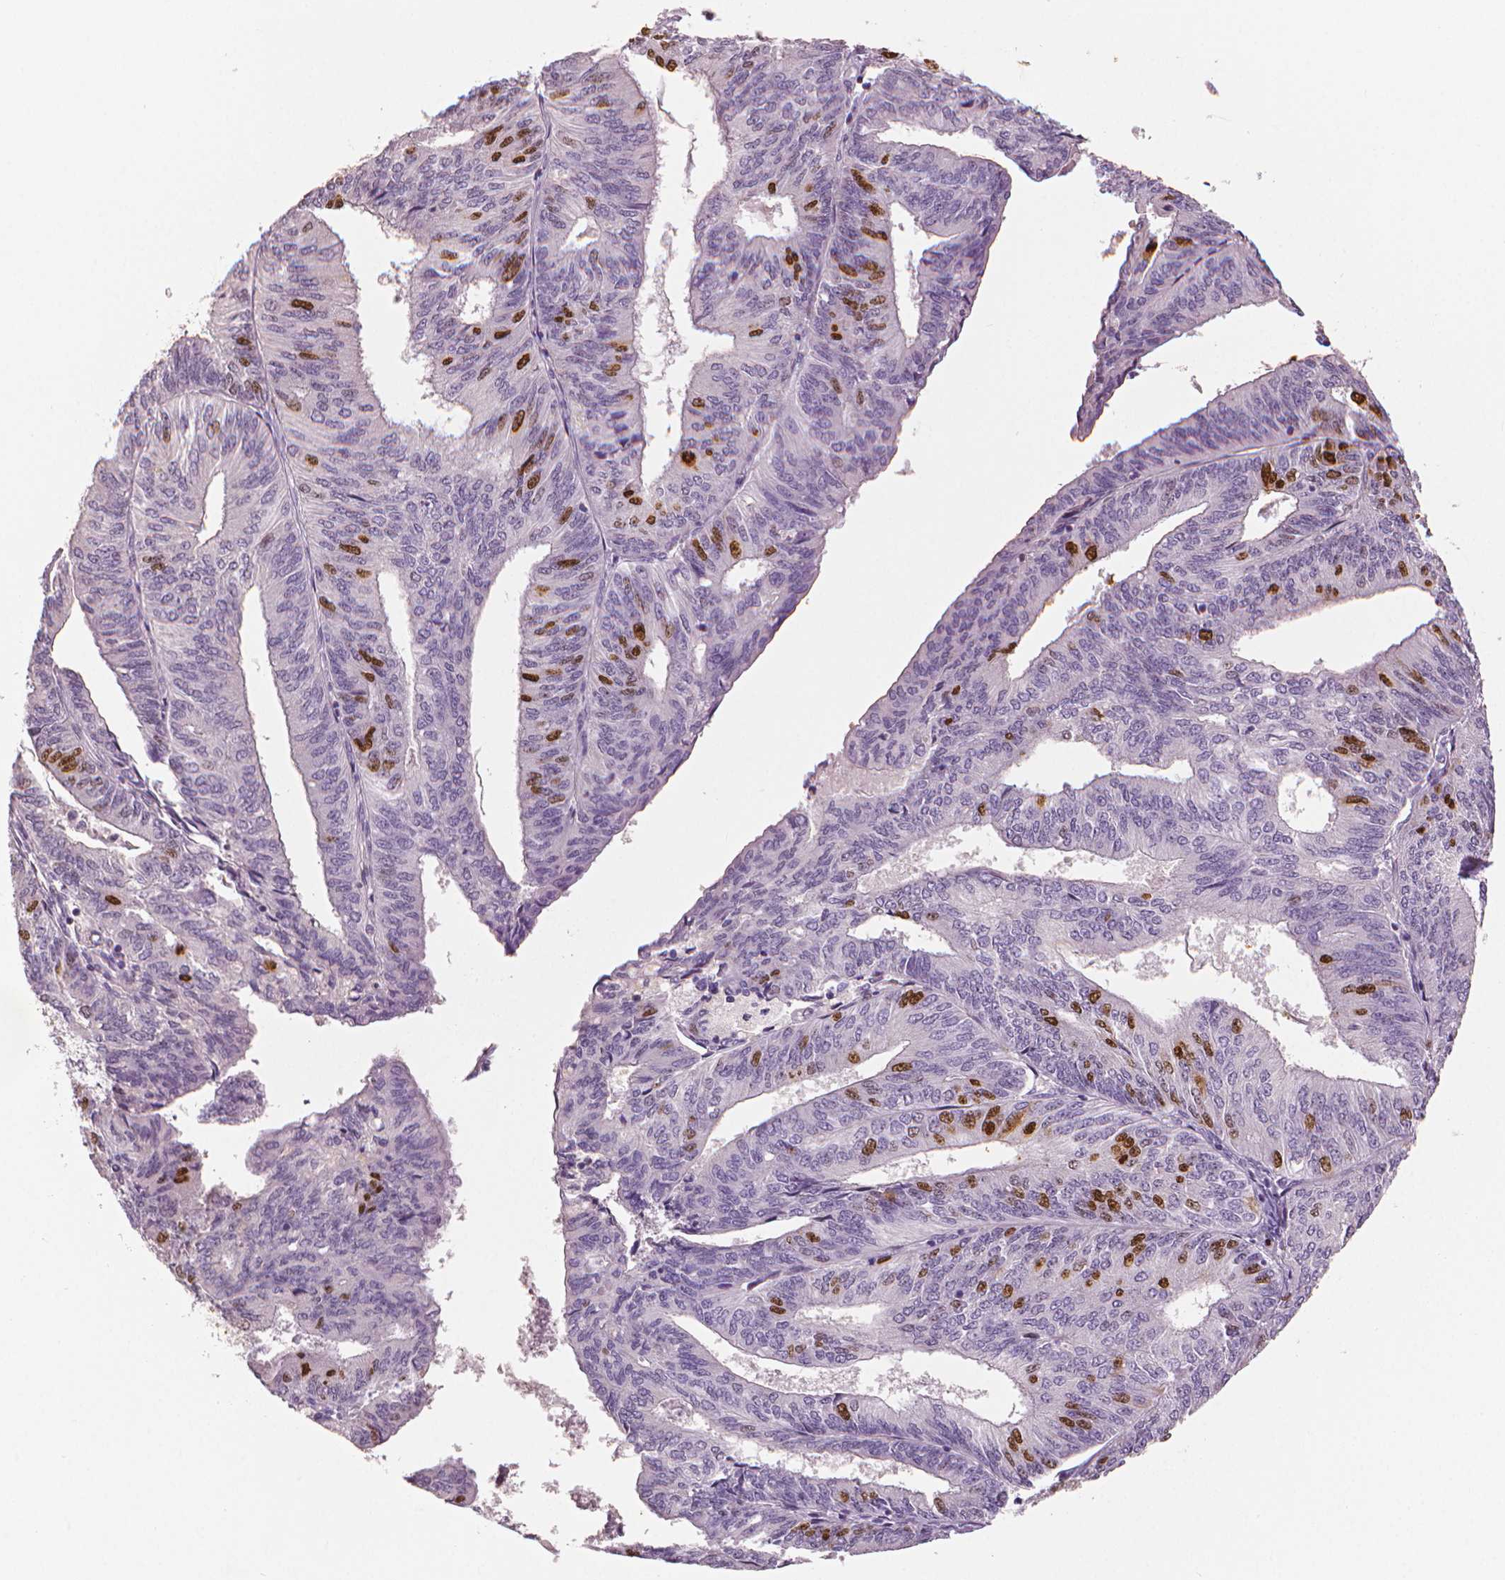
{"staining": {"intensity": "strong", "quantity": "<25%", "location": "nuclear"}, "tissue": "endometrial cancer", "cell_type": "Tumor cells", "image_type": "cancer", "snomed": [{"axis": "morphology", "description": "Adenocarcinoma, NOS"}, {"axis": "topography", "description": "Endometrium"}], "caption": "Immunohistochemistry (DAB (3,3'-diaminobenzidine)) staining of human adenocarcinoma (endometrial) displays strong nuclear protein positivity in about <25% of tumor cells. (DAB (3,3'-diaminobenzidine) IHC with brightfield microscopy, high magnification).", "gene": "MKI67", "patient": {"sex": "female", "age": 58}}